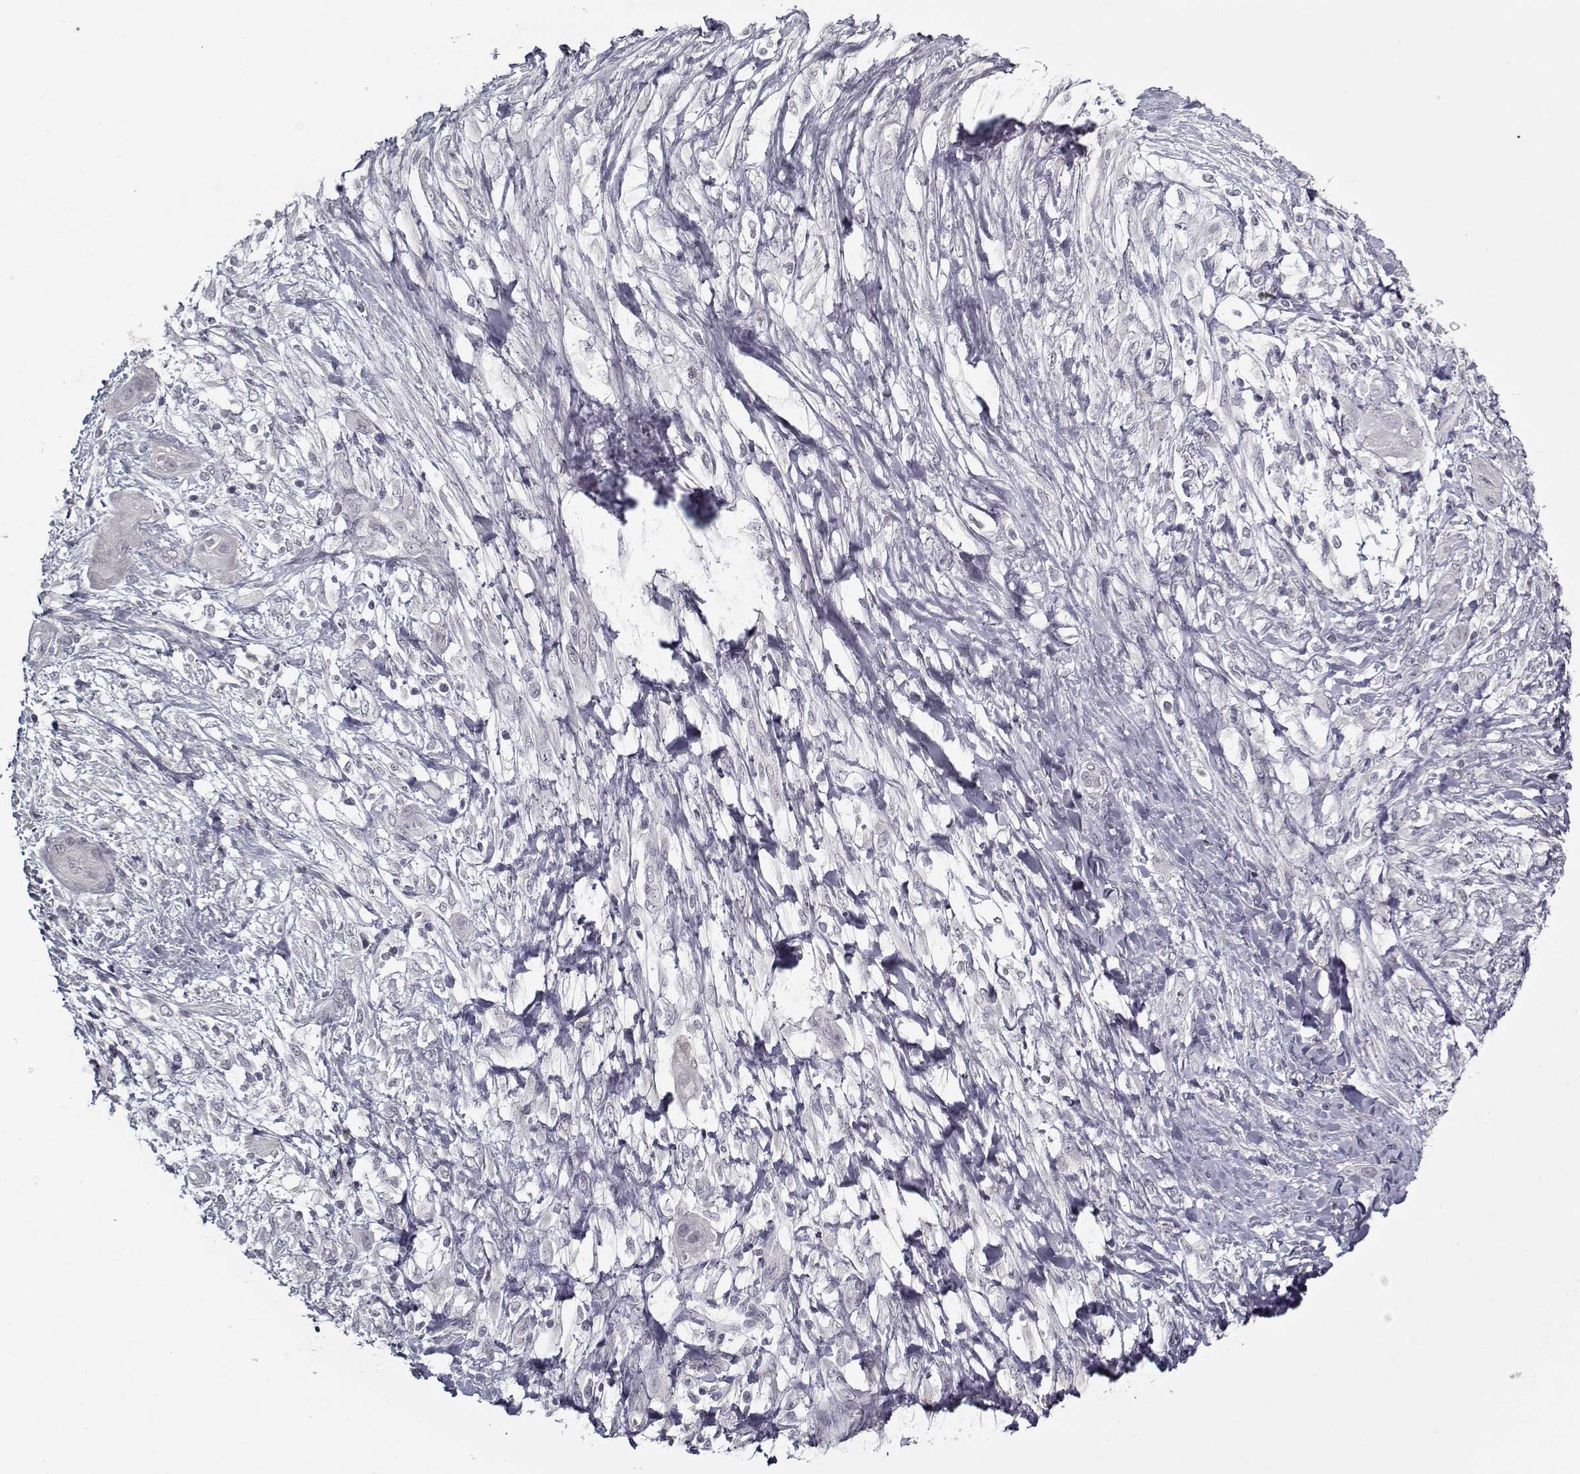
{"staining": {"intensity": "negative", "quantity": "none", "location": "none"}, "tissue": "skin cancer", "cell_type": "Tumor cells", "image_type": "cancer", "snomed": [{"axis": "morphology", "description": "Squamous cell carcinoma, NOS"}, {"axis": "topography", "description": "Skin"}], "caption": "Tumor cells are negative for brown protein staining in squamous cell carcinoma (skin).", "gene": "LAMA2", "patient": {"sex": "male", "age": 62}}